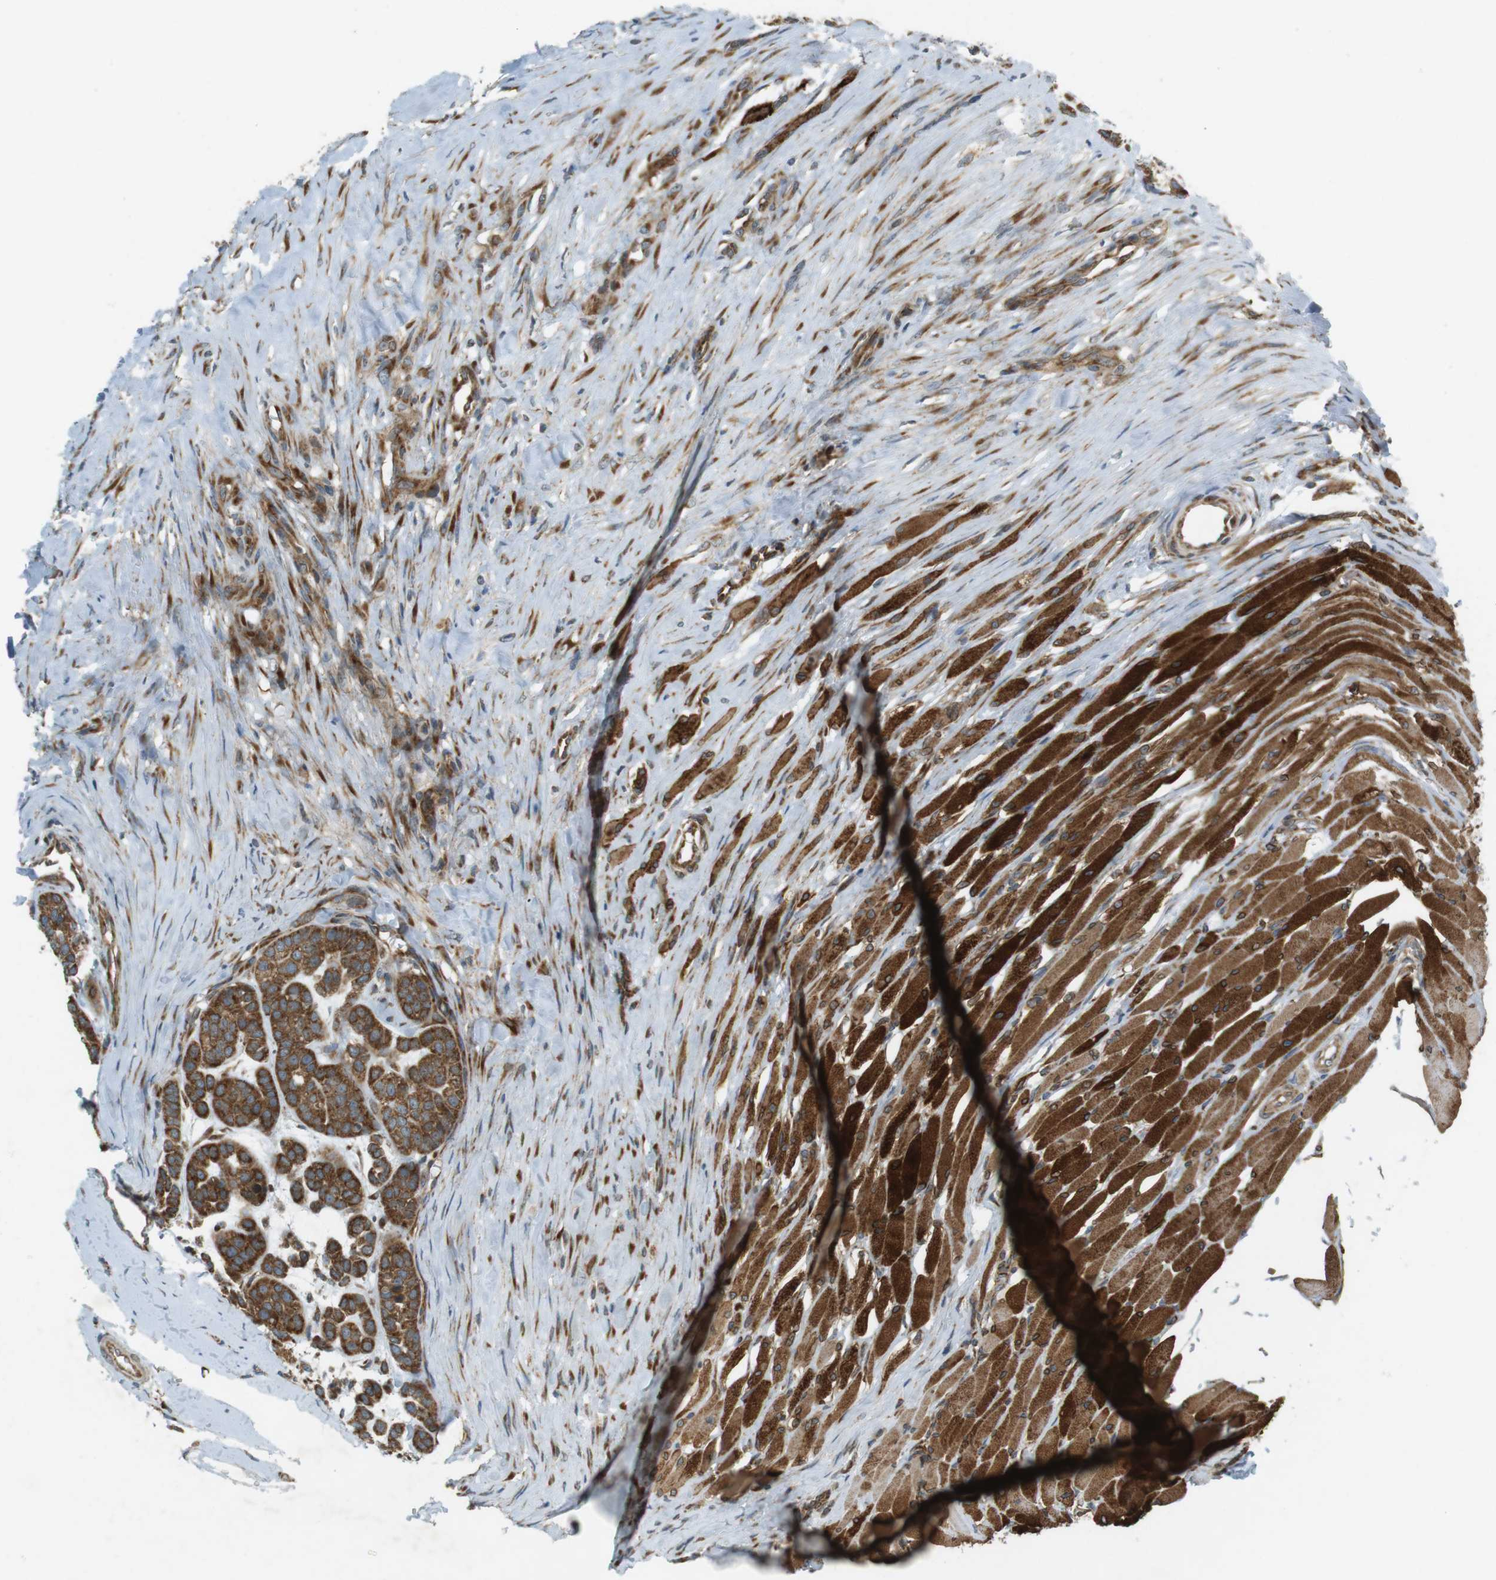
{"staining": {"intensity": "moderate", "quantity": ">75%", "location": "cytoplasmic/membranous"}, "tissue": "head and neck cancer", "cell_type": "Tumor cells", "image_type": "cancer", "snomed": [{"axis": "morphology", "description": "Adenocarcinoma, NOS"}, {"axis": "morphology", "description": "Adenoma, NOS"}, {"axis": "topography", "description": "Head-Neck"}], "caption": "Tumor cells demonstrate medium levels of moderate cytoplasmic/membranous positivity in approximately >75% of cells in human head and neck adenocarcinoma.", "gene": "SLC41A1", "patient": {"sex": "female", "age": 55}}